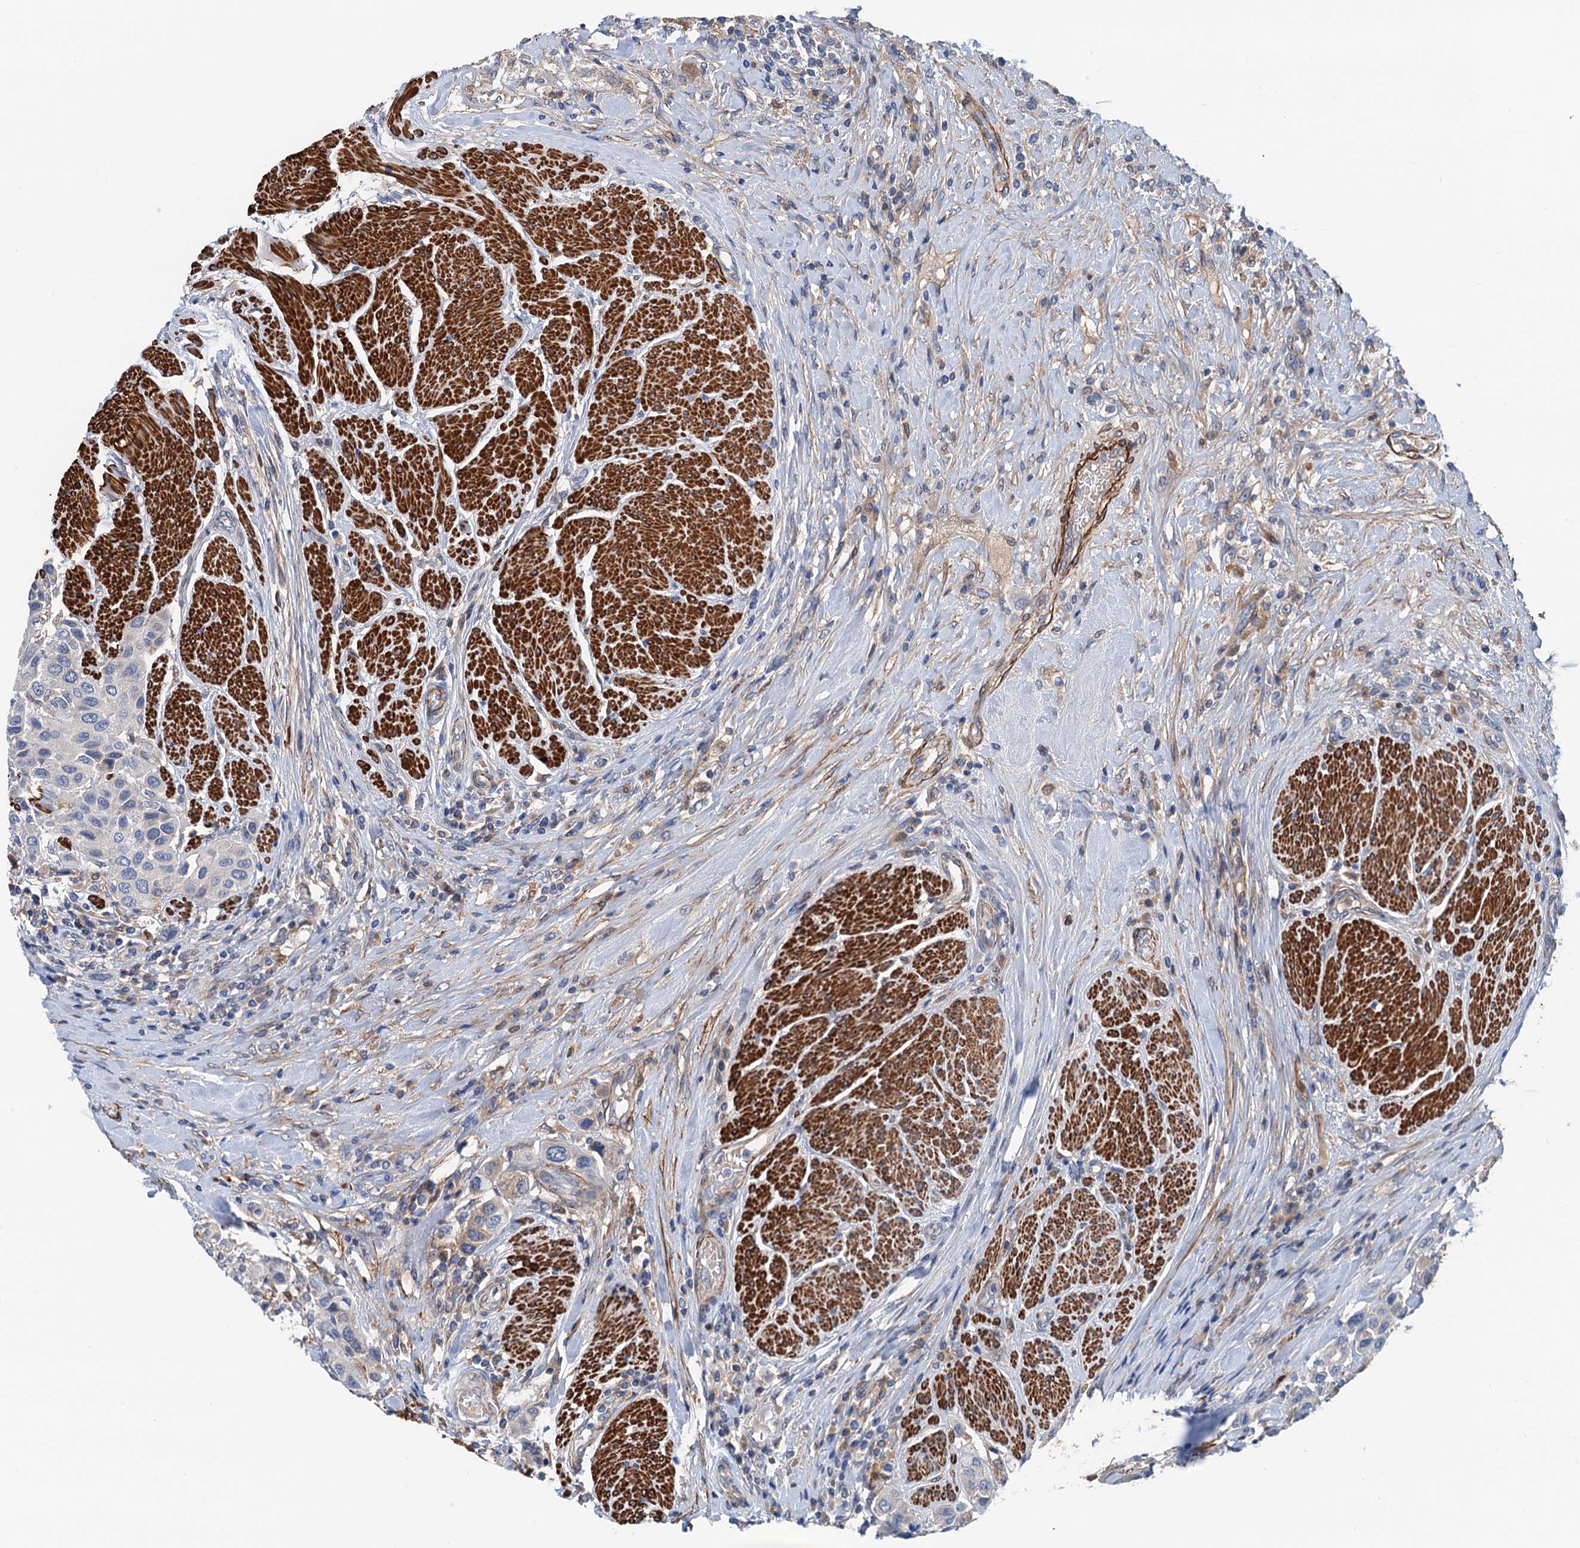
{"staining": {"intensity": "weak", "quantity": "<25%", "location": "cytoplasmic/membranous"}, "tissue": "urothelial cancer", "cell_type": "Tumor cells", "image_type": "cancer", "snomed": [{"axis": "morphology", "description": "Urothelial carcinoma, High grade"}, {"axis": "topography", "description": "Urinary bladder"}], "caption": "IHC of high-grade urothelial carcinoma shows no staining in tumor cells.", "gene": "CSTPP1", "patient": {"sex": "male", "age": 50}}